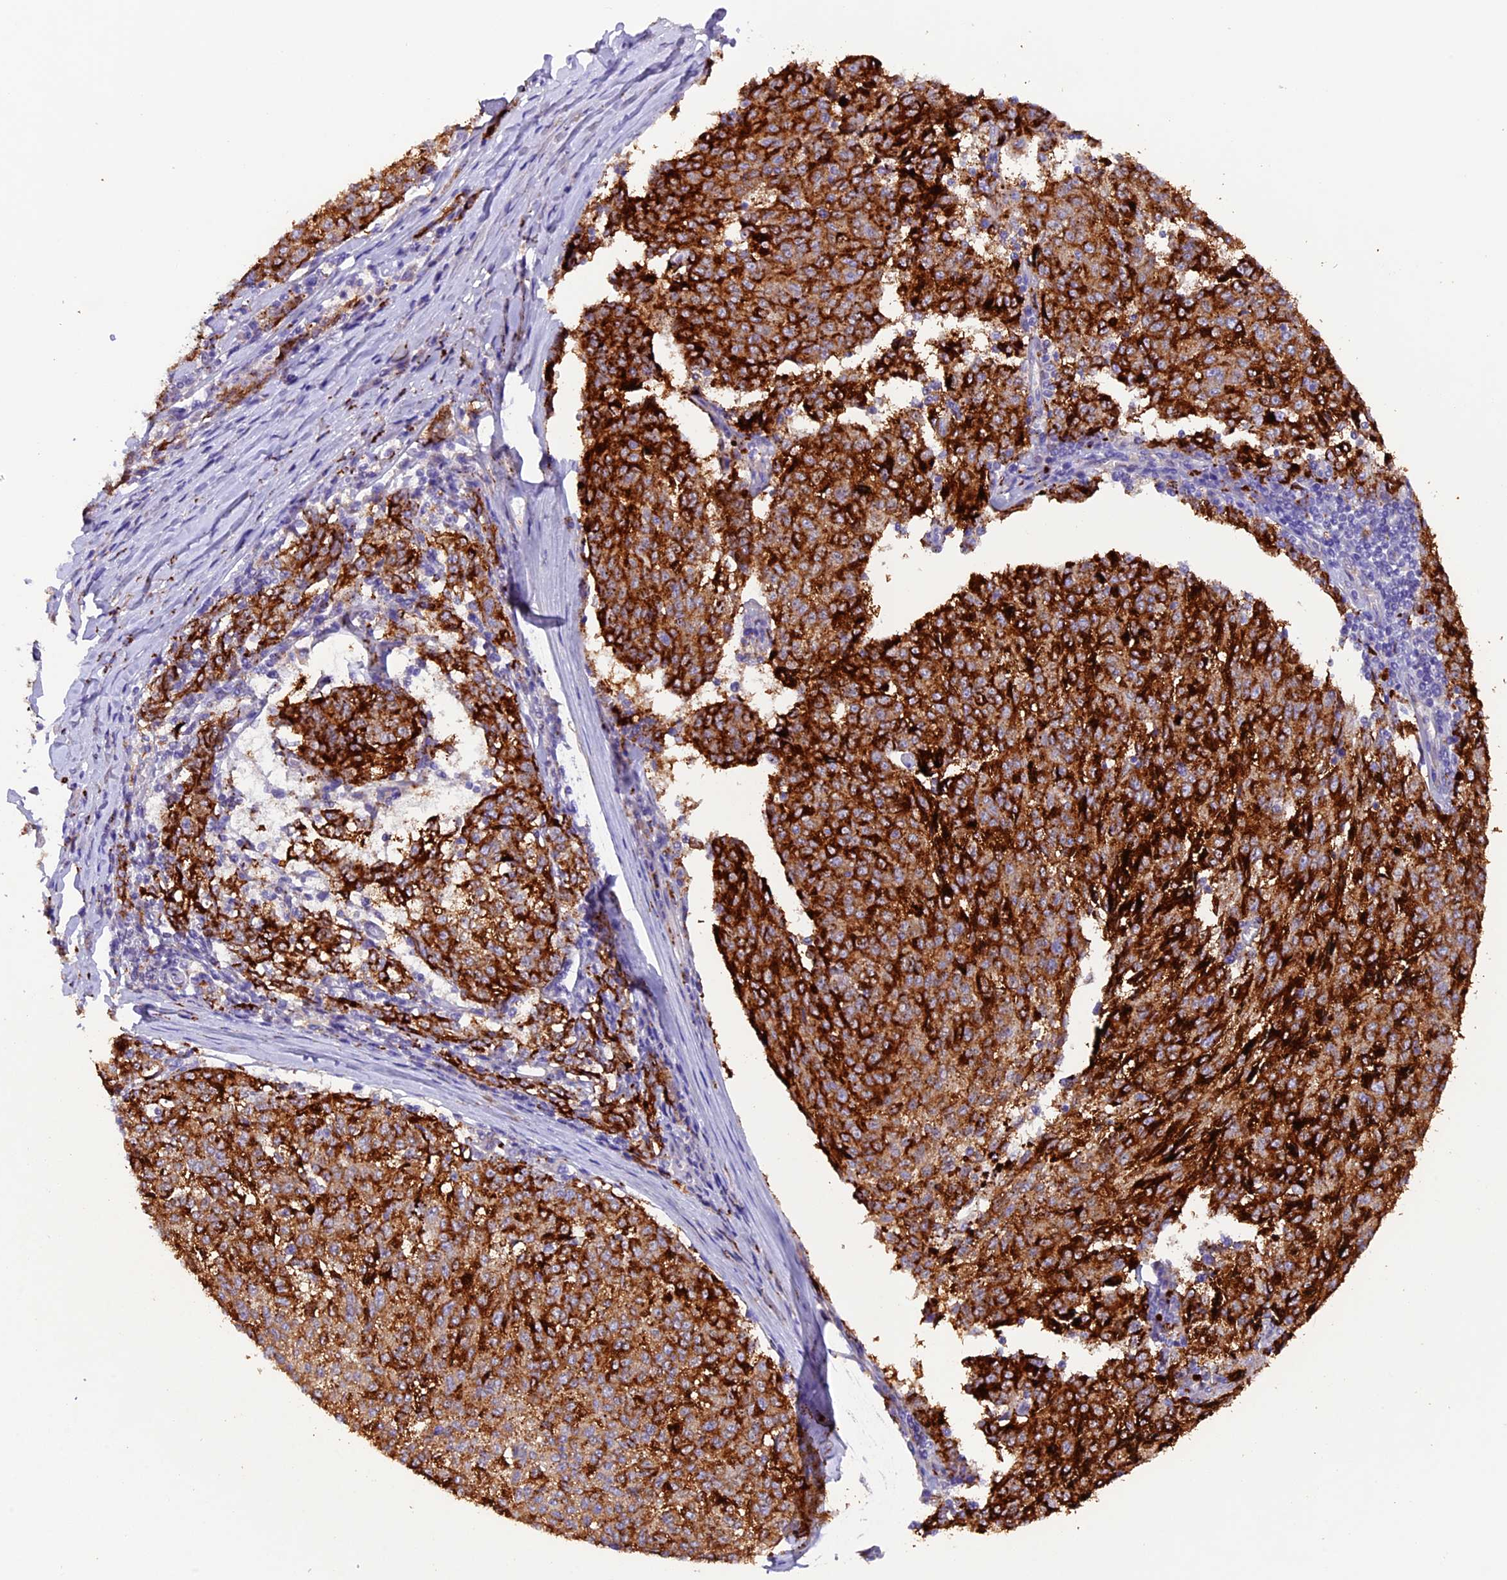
{"staining": {"intensity": "strong", "quantity": ">75%", "location": "cytoplasmic/membranous"}, "tissue": "melanoma", "cell_type": "Tumor cells", "image_type": "cancer", "snomed": [{"axis": "morphology", "description": "Malignant melanoma, NOS"}, {"axis": "topography", "description": "Skin"}], "caption": "IHC (DAB) staining of malignant melanoma reveals strong cytoplasmic/membranous protein expression in approximately >75% of tumor cells. The protein of interest is stained brown, and the nuclei are stained in blue (DAB IHC with brightfield microscopy, high magnification).", "gene": "NCK2", "patient": {"sex": "female", "age": 72}}